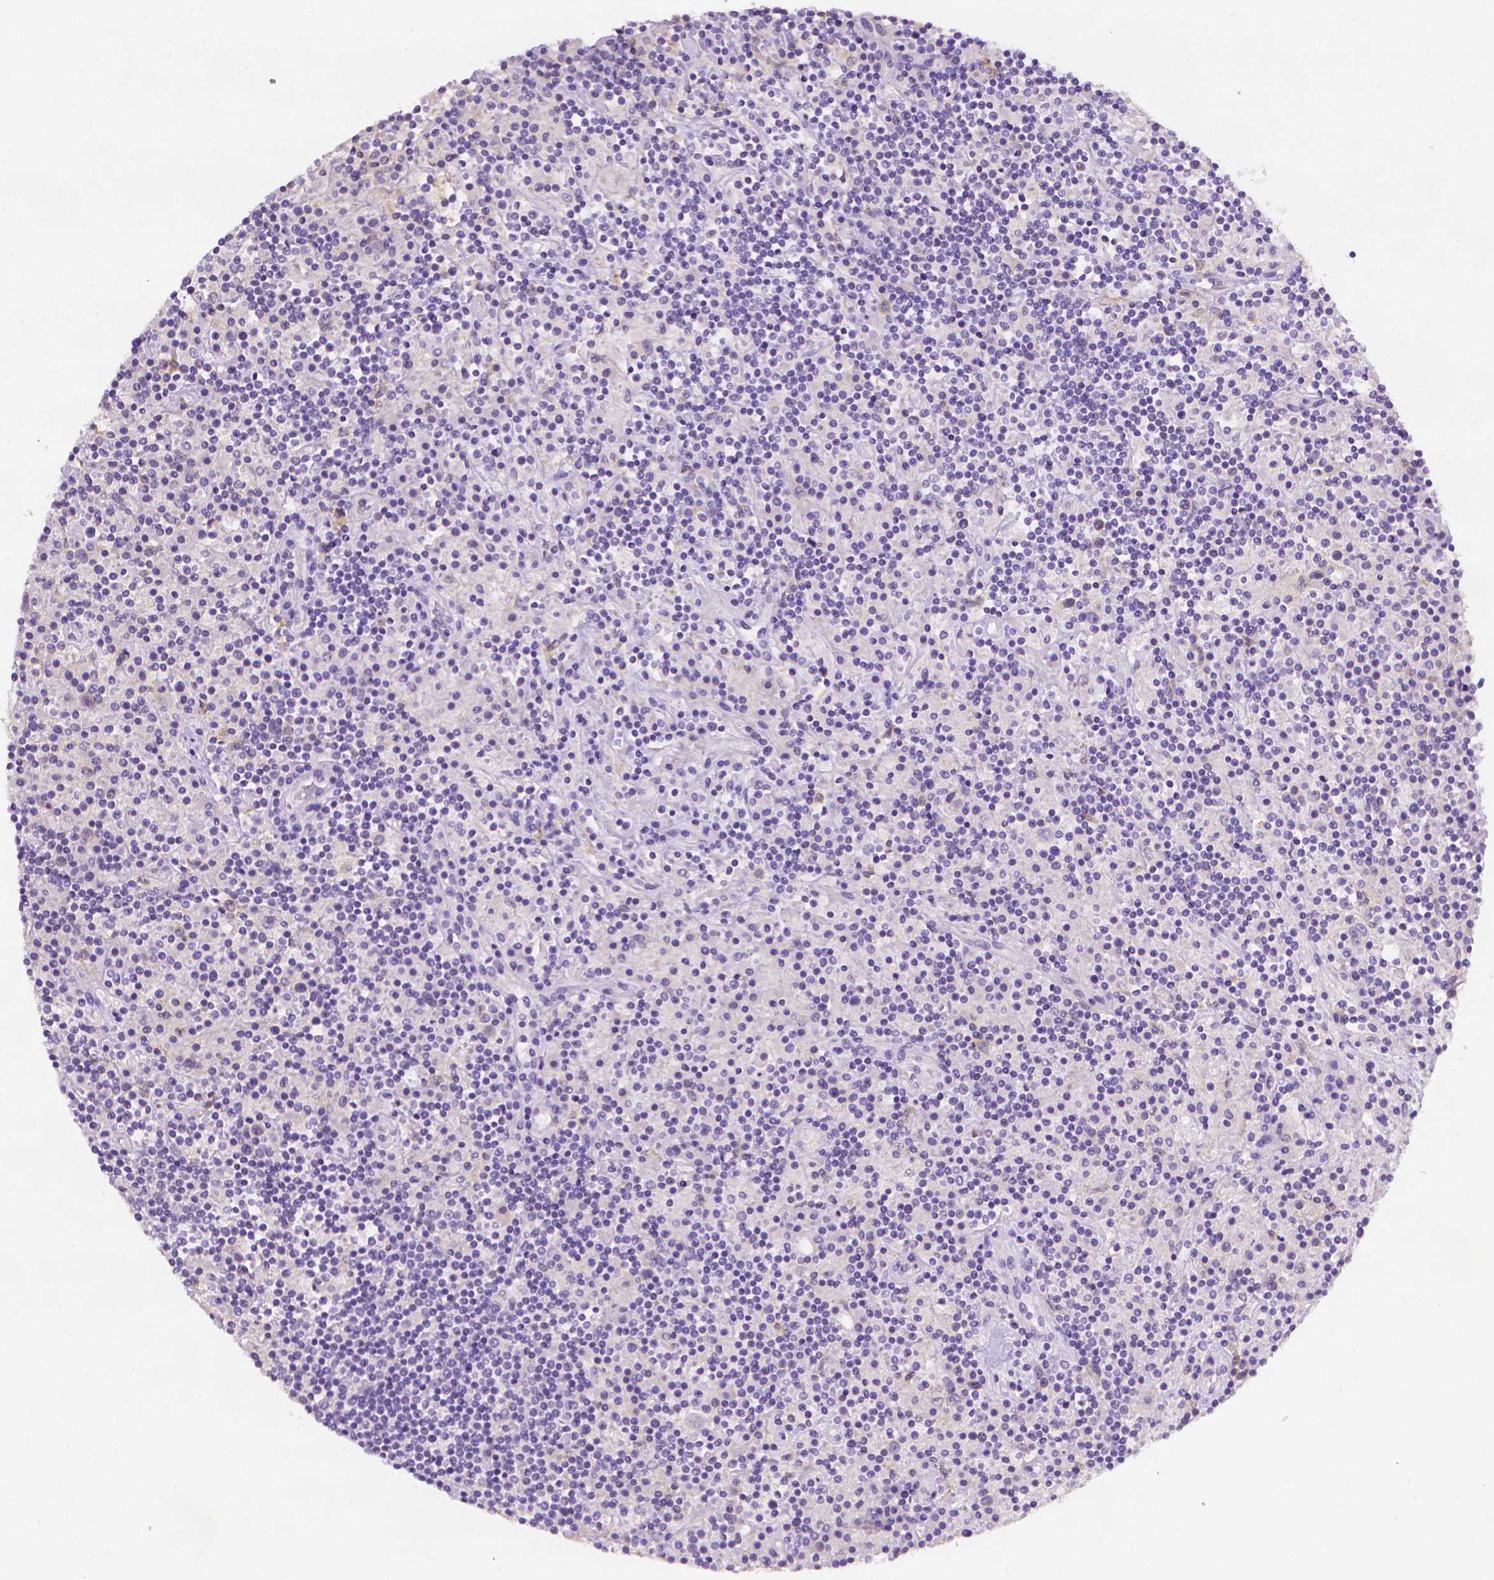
{"staining": {"intensity": "negative", "quantity": "none", "location": "none"}, "tissue": "lymphoma", "cell_type": "Tumor cells", "image_type": "cancer", "snomed": [{"axis": "morphology", "description": "Hodgkin's disease, NOS"}, {"axis": "topography", "description": "Lymph node"}], "caption": "High magnification brightfield microscopy of Hodgkin's disease stained with DAB (brown) and counterstained with hematoxylin (blue): tumor cells show no significant expression.", "gene": "FASN", "patient": {"sex": "male", "age": 70}}